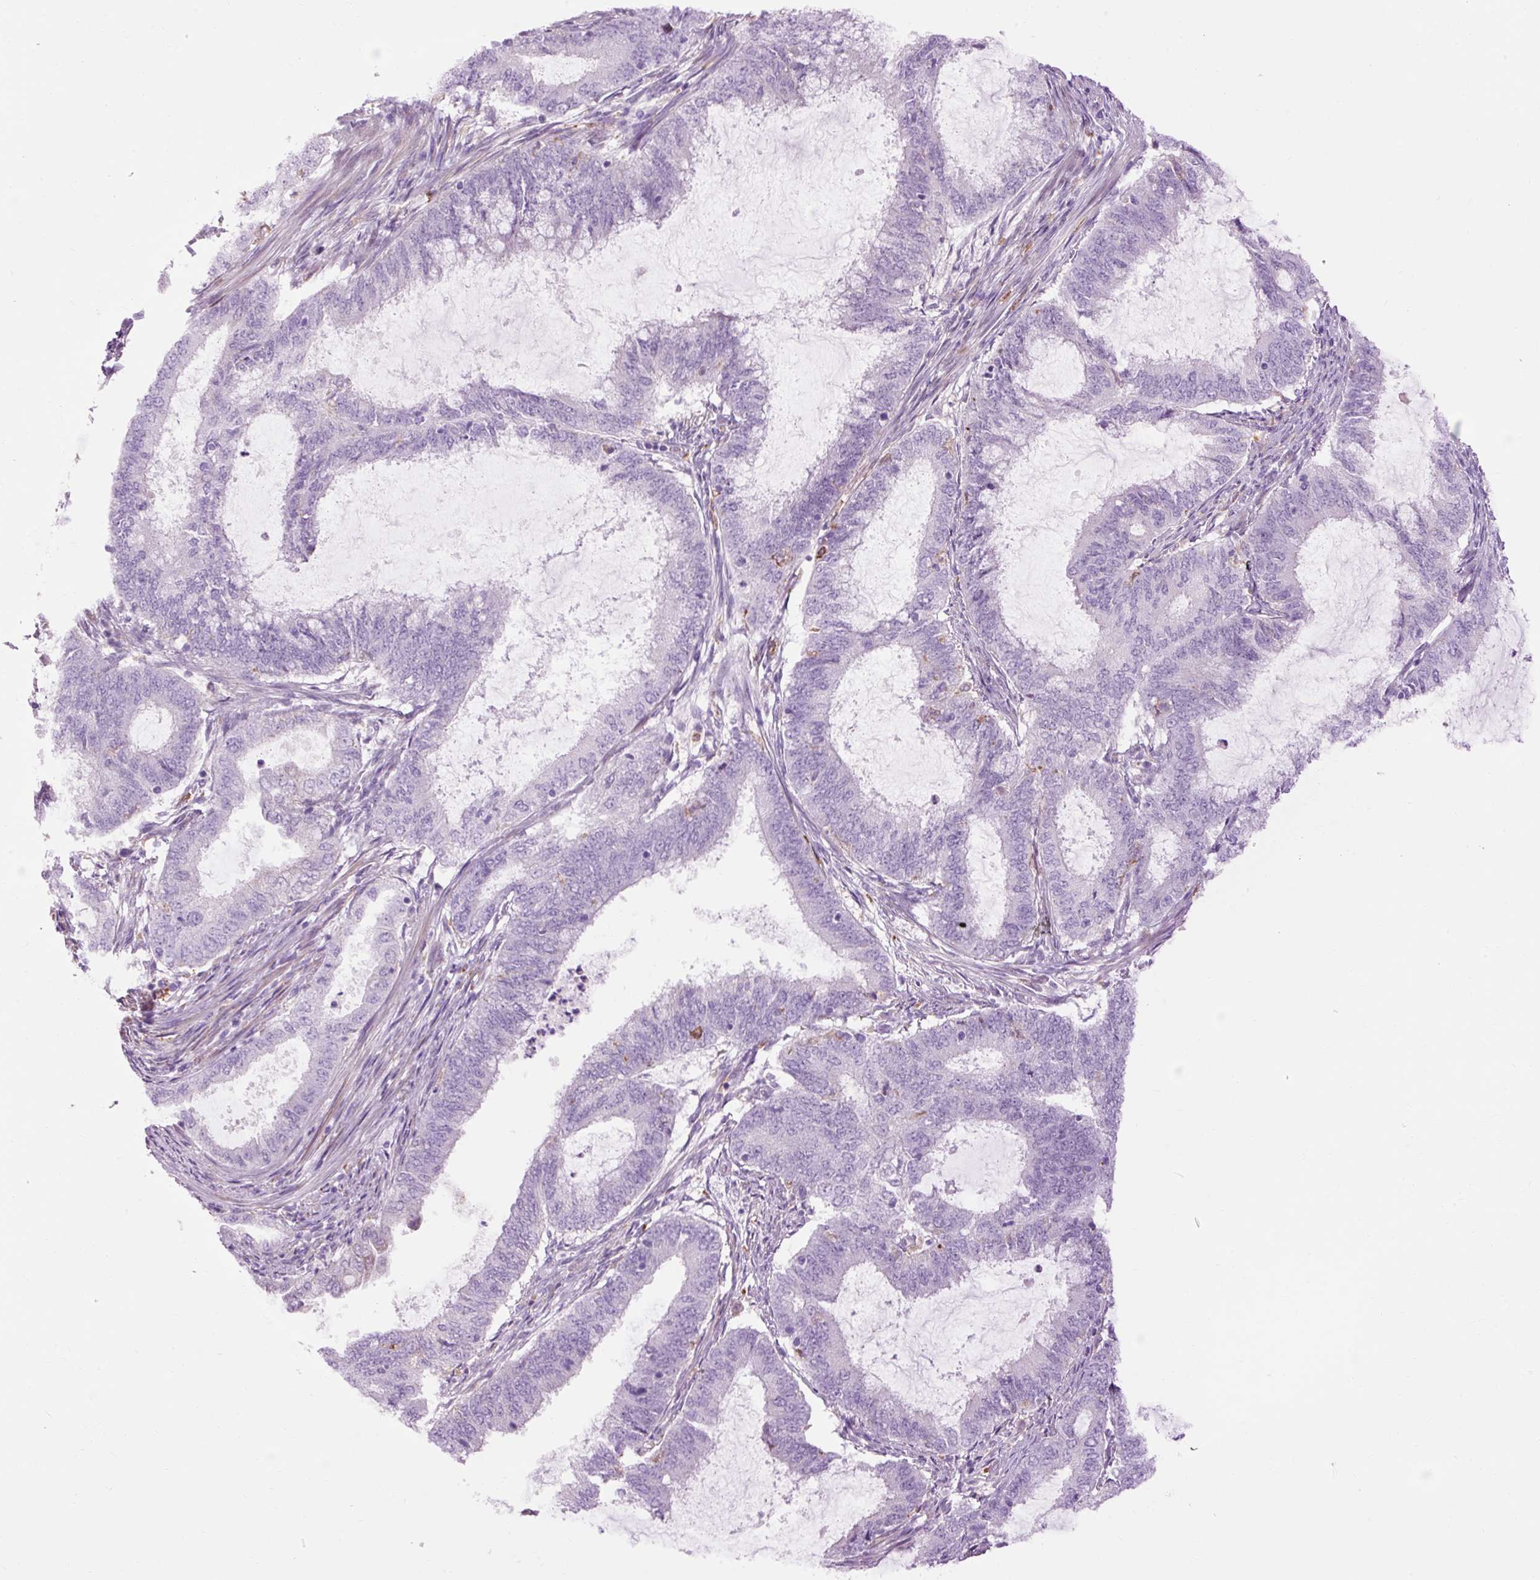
{"staining": {"intensity": "negative", "quantity": "none", "location": "none"}, "tissue": "endometrial cancer", "cell_type": "Tumor cells", "image_type": "cancer", "snomed": [{"axis": "morphology", "description": "Adenocarcinoma, NOS"}, {"axis": "topography", "description": "Endometrium"}], "caption": "Immunohistochemistry photomicrograph of neoplastic tissue: human adenocarcinoma (endometrial) stained with DAB (3,3'-diaminobenzidine) demonstrates no significant protein expression in tumor cells.", "gene": "LY86", "patient": {"sex": "female", "age": 51}}